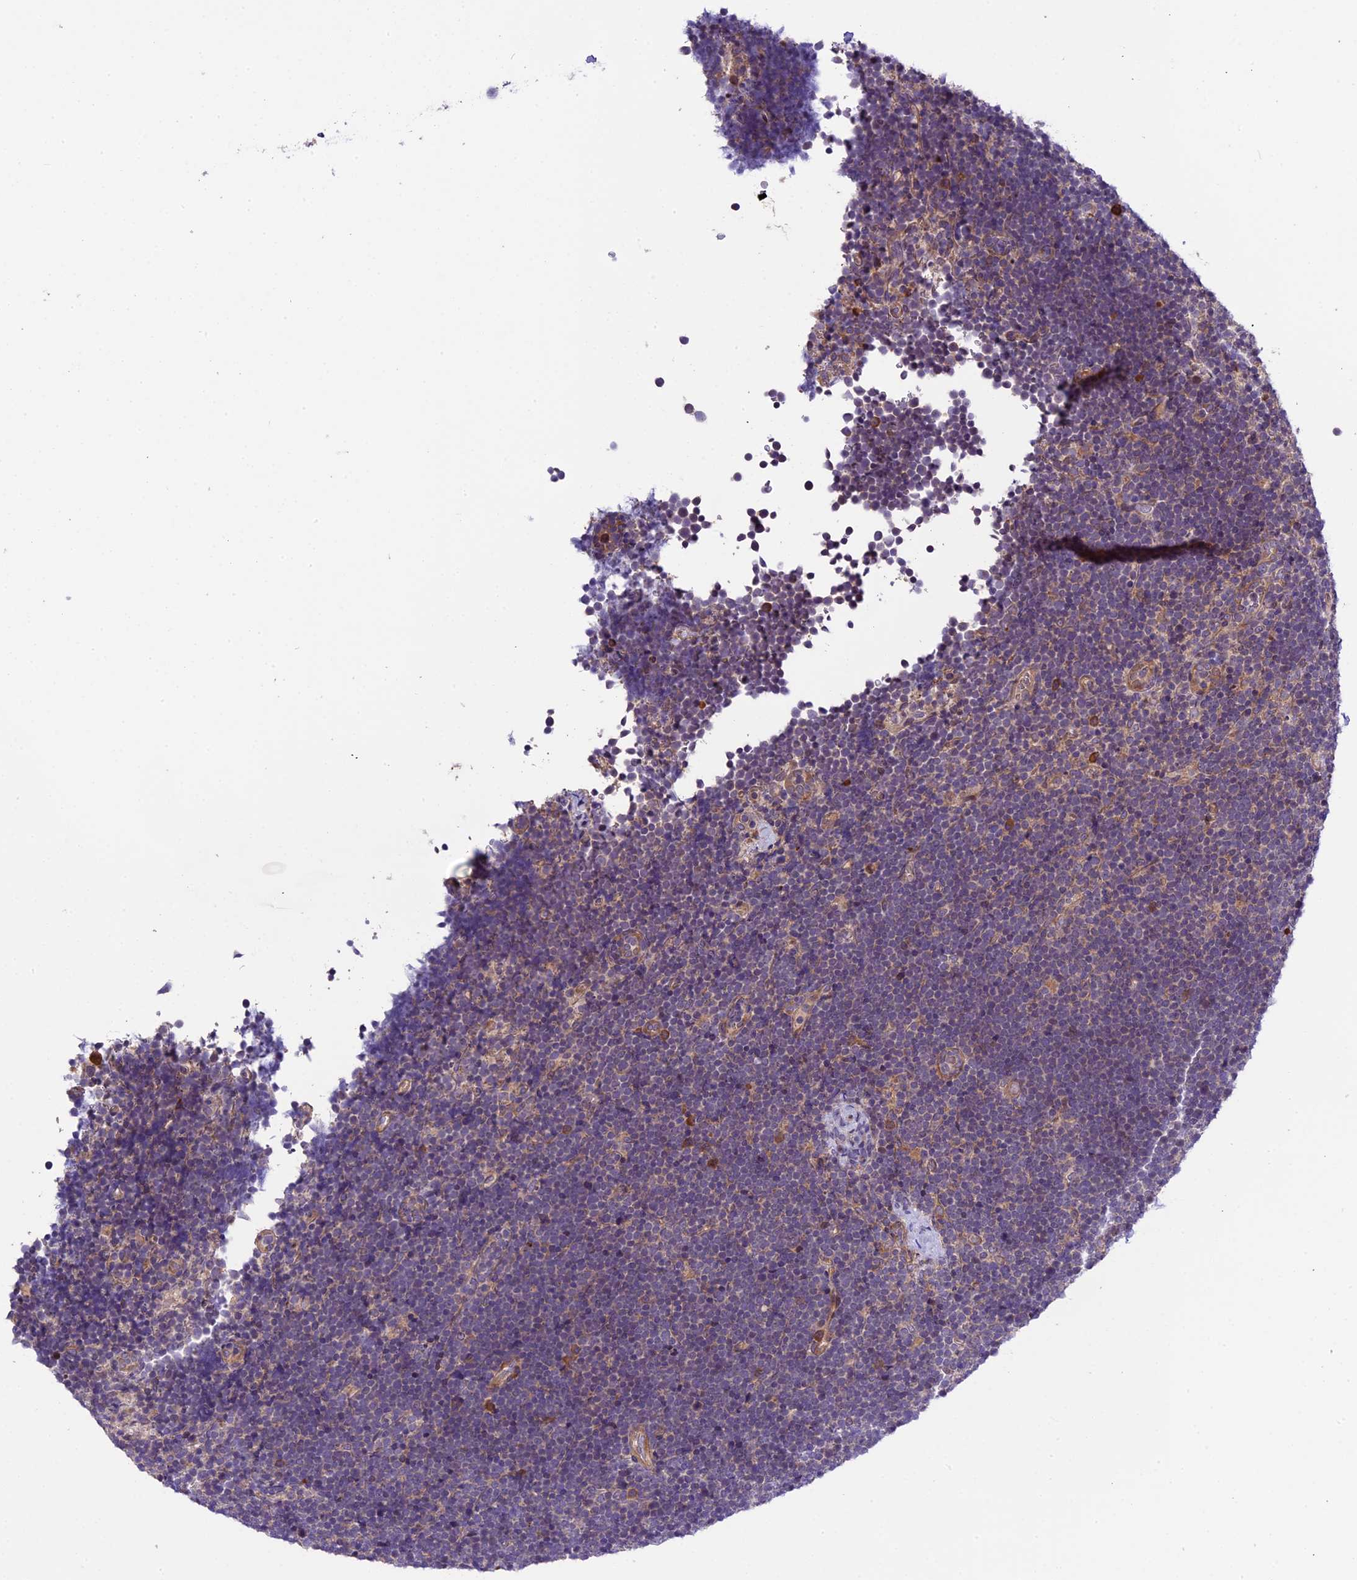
{"staining": {"intensity": "negative", "quantity": "none", "location": "none"}, "tissue": "lymphoma", "cell_type": "Tumor cells", "image_type": "cancer", "snomed": [{"axis": "morphology", "description": "Malignant lymphoma, non-Hodgkin's type, High grade"}, {"axis": "topography", "description": "Lymph node"}], "caption": "High-grade malignant lymphoma, non-Hodgkin's type was stained to show a protein in brown. There is no significant expression in tumor cells.", "gene": "ABCC10", "patient": {"sex": "male", "age": 13}}